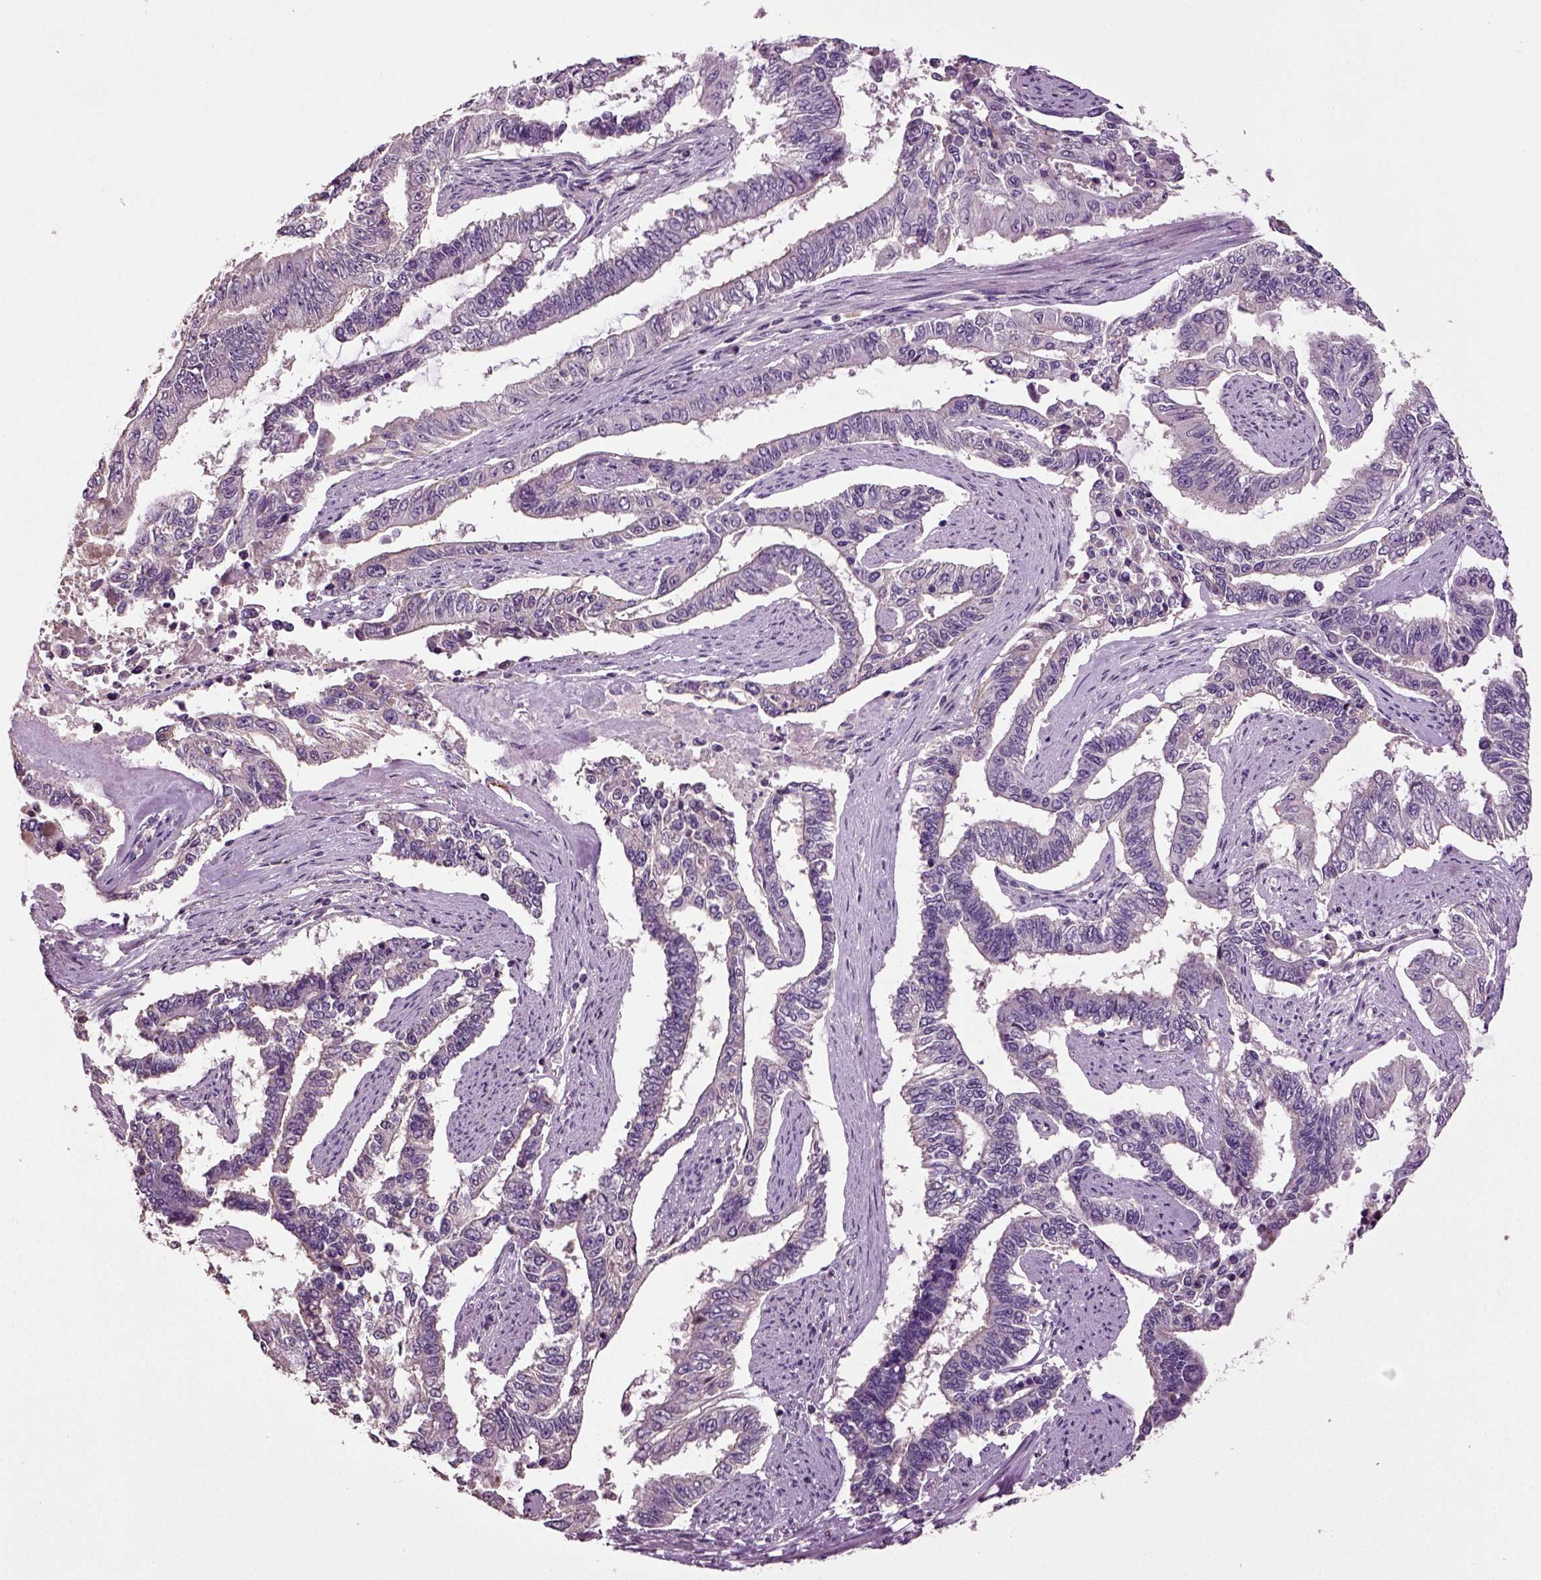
{"staining": {"intensity": "negative", "quantity": "none", "location": "none"}, "tissue": "endometrial cancer", "cell_type": "Tumor cells", "image_type": "cancer", "snomed": [{"axis": "morphology", "description": "Adenocarcinoma, NOS"}, {"axis": "topography", "description": "Uterus"}], "caption": "Immunohistochemistry micrograph of endometrial cancer stained for a protein (brown), which exhibits no staining in tumor cells.", "gene": "DEFB118", "patient": {"sex": "female", "age": 59}}